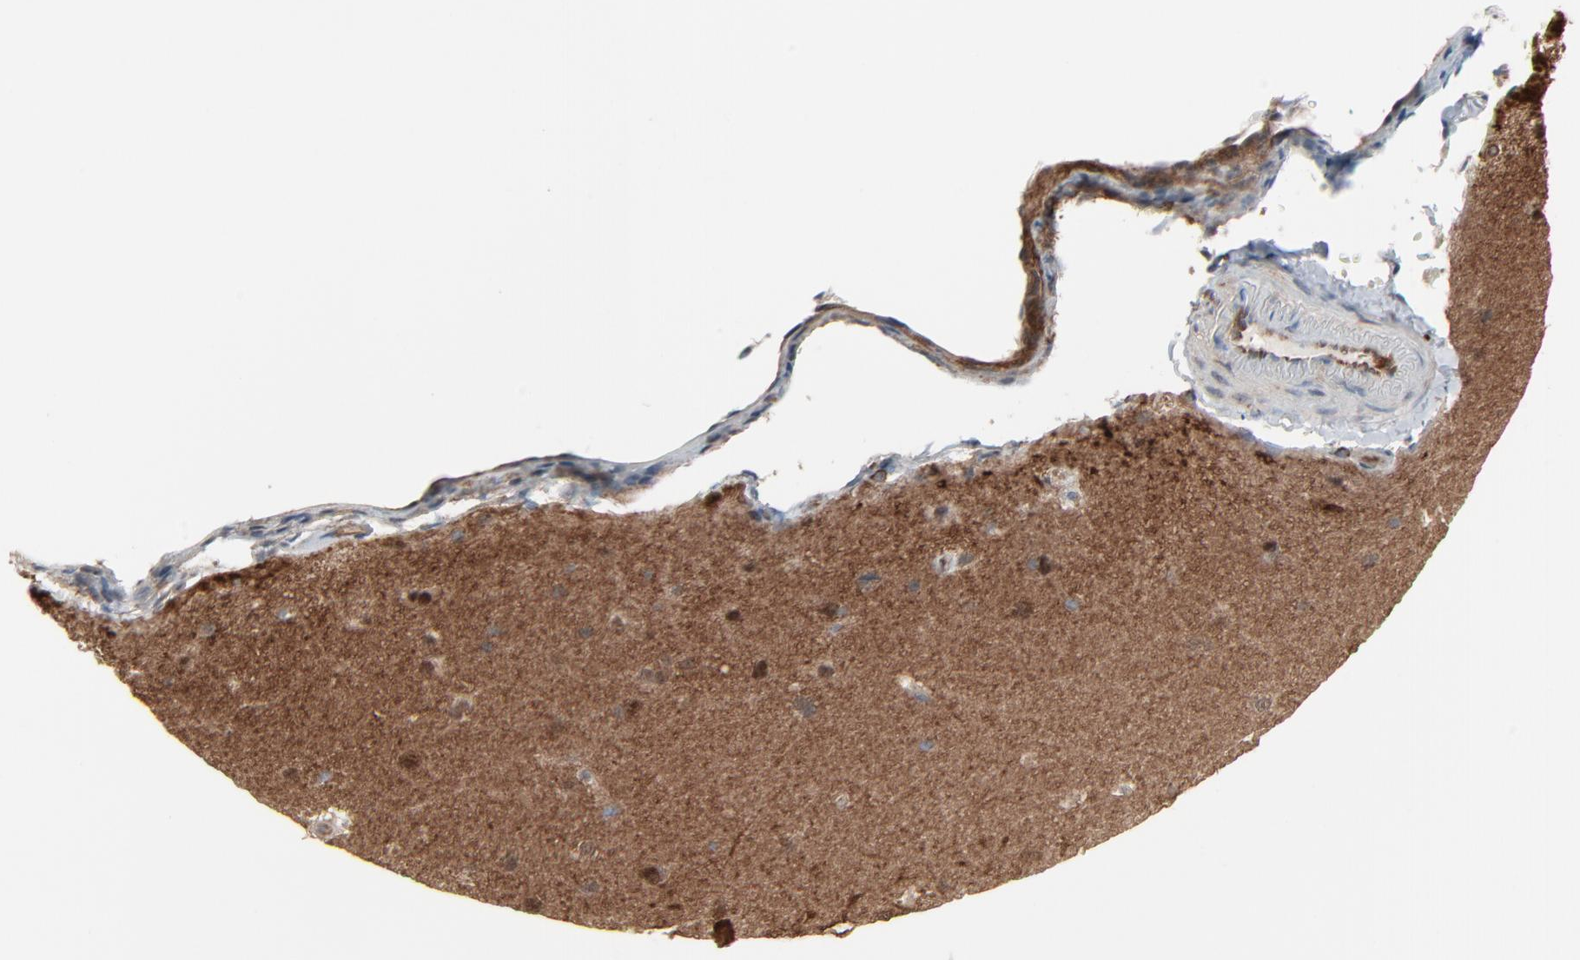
{"staining": {"intensity": "negative", "quantity": "none", "location": "none"}, "tissue": "cerebral cortex", "cell_type": "Endothelial cells", "image_type": "normal", "snomed": [{"axis": "morphology", "description": "Normal tissue, NOS"}, {"axis": "topography", "description": "Cerebral cortex"}], "caption": "Immunohistochemistry (IHC) histopathology image of unremarkable human cerebral cortex stained for a protein (brown), which exhibits no expression in endothelial cells.", "gene": "OPTN", "patient": {"sex": "female", "age": 45}}